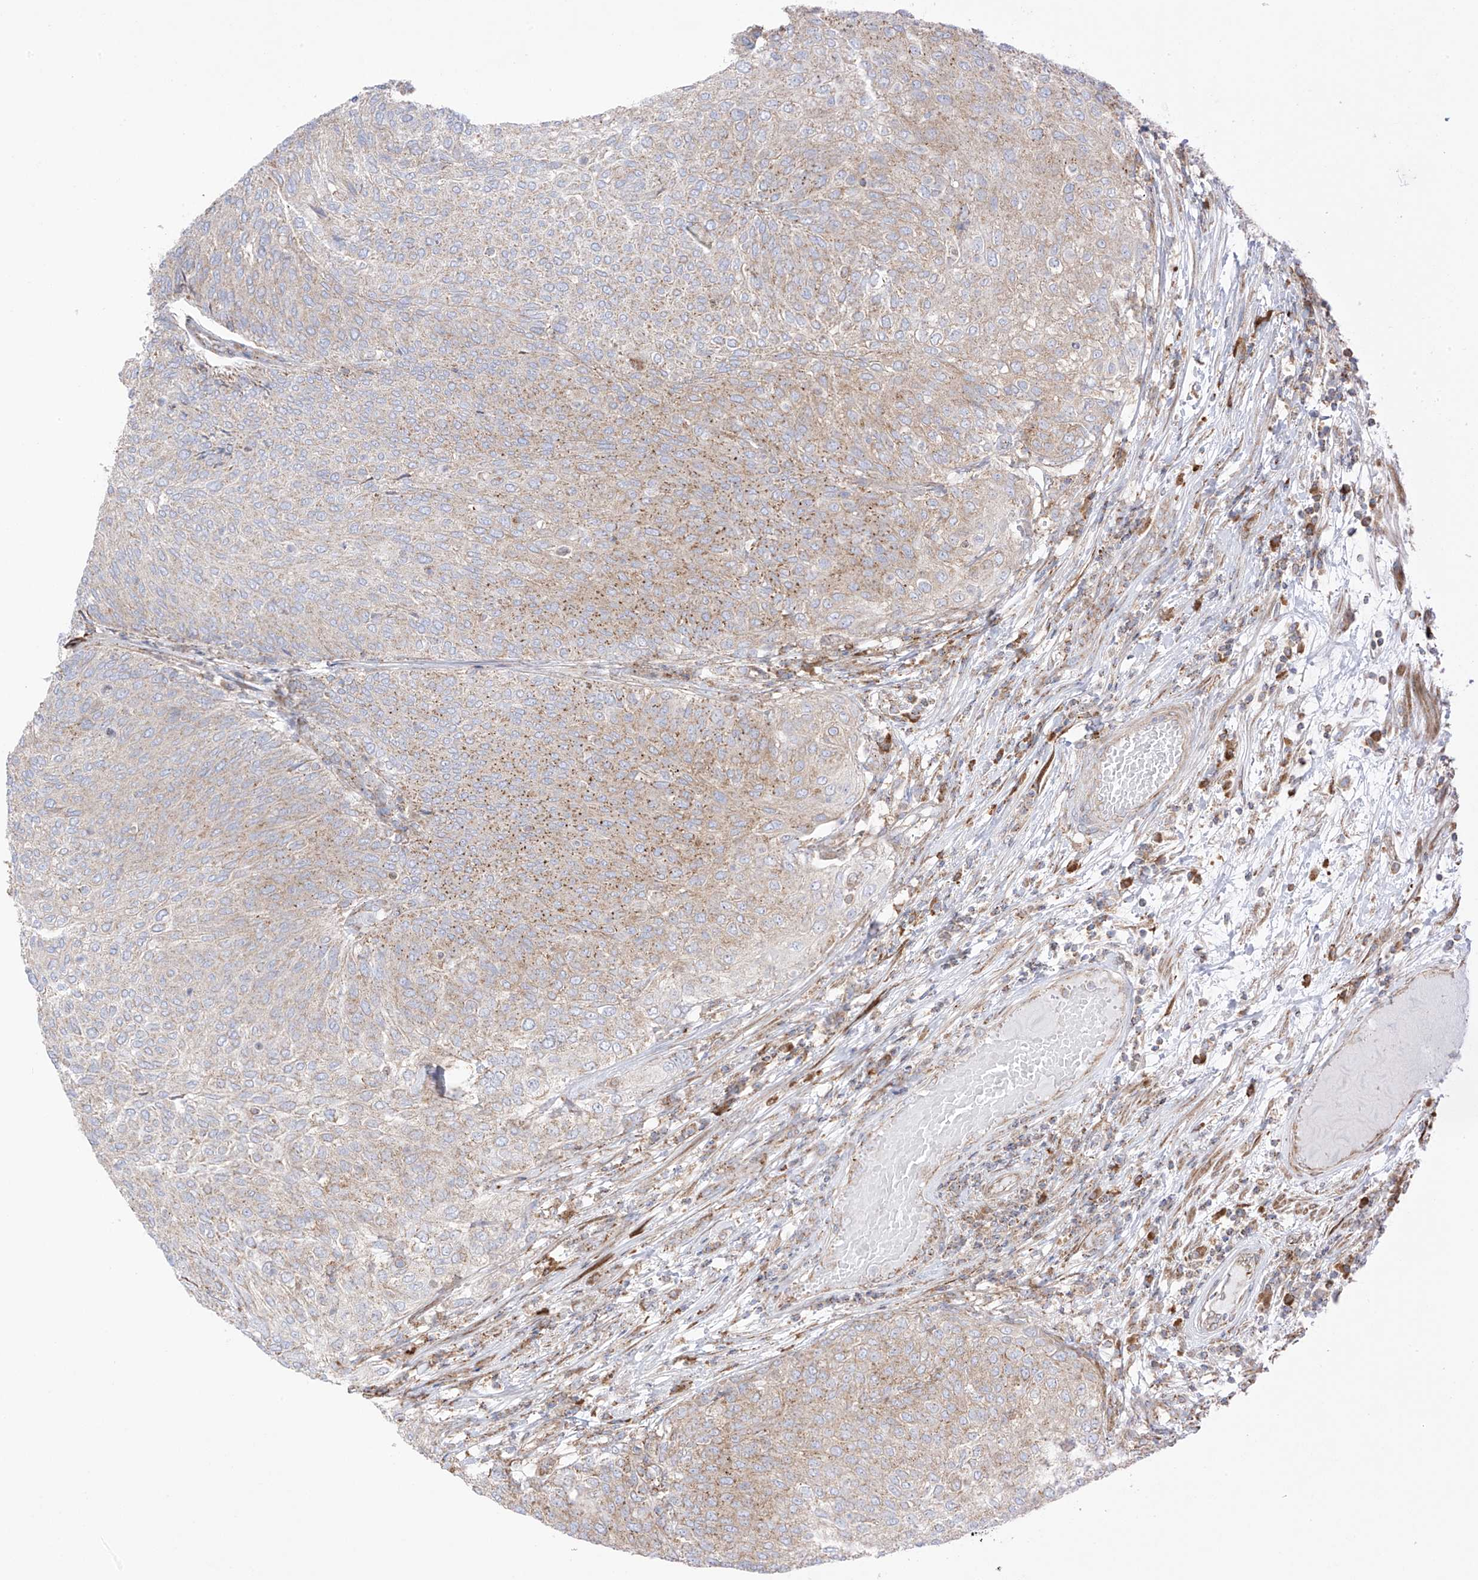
{"staining": {"intensity": "moderate", "quantity": "25%-75%", "location": "cytoplasmic/membranous"}, "tissue": "urothelial cancer", "cell_type": "Tumor cells", "image_type": "cancer", "snomed": [{"axis": "morphology", "description": "Urothelial carcinoma, Low grade"}, {"axis": "topography", "description": "Urinary bladder"}], "caption": "High-power microscopy captured an IHC micrograph of urothelial carcinoma (low-grade), revealing moderate cytoplasmic/membranous expression in about 25%-75% of tumor cells.", "gene": "XKR3", "patient": {"sex": "female", "age": 79}}